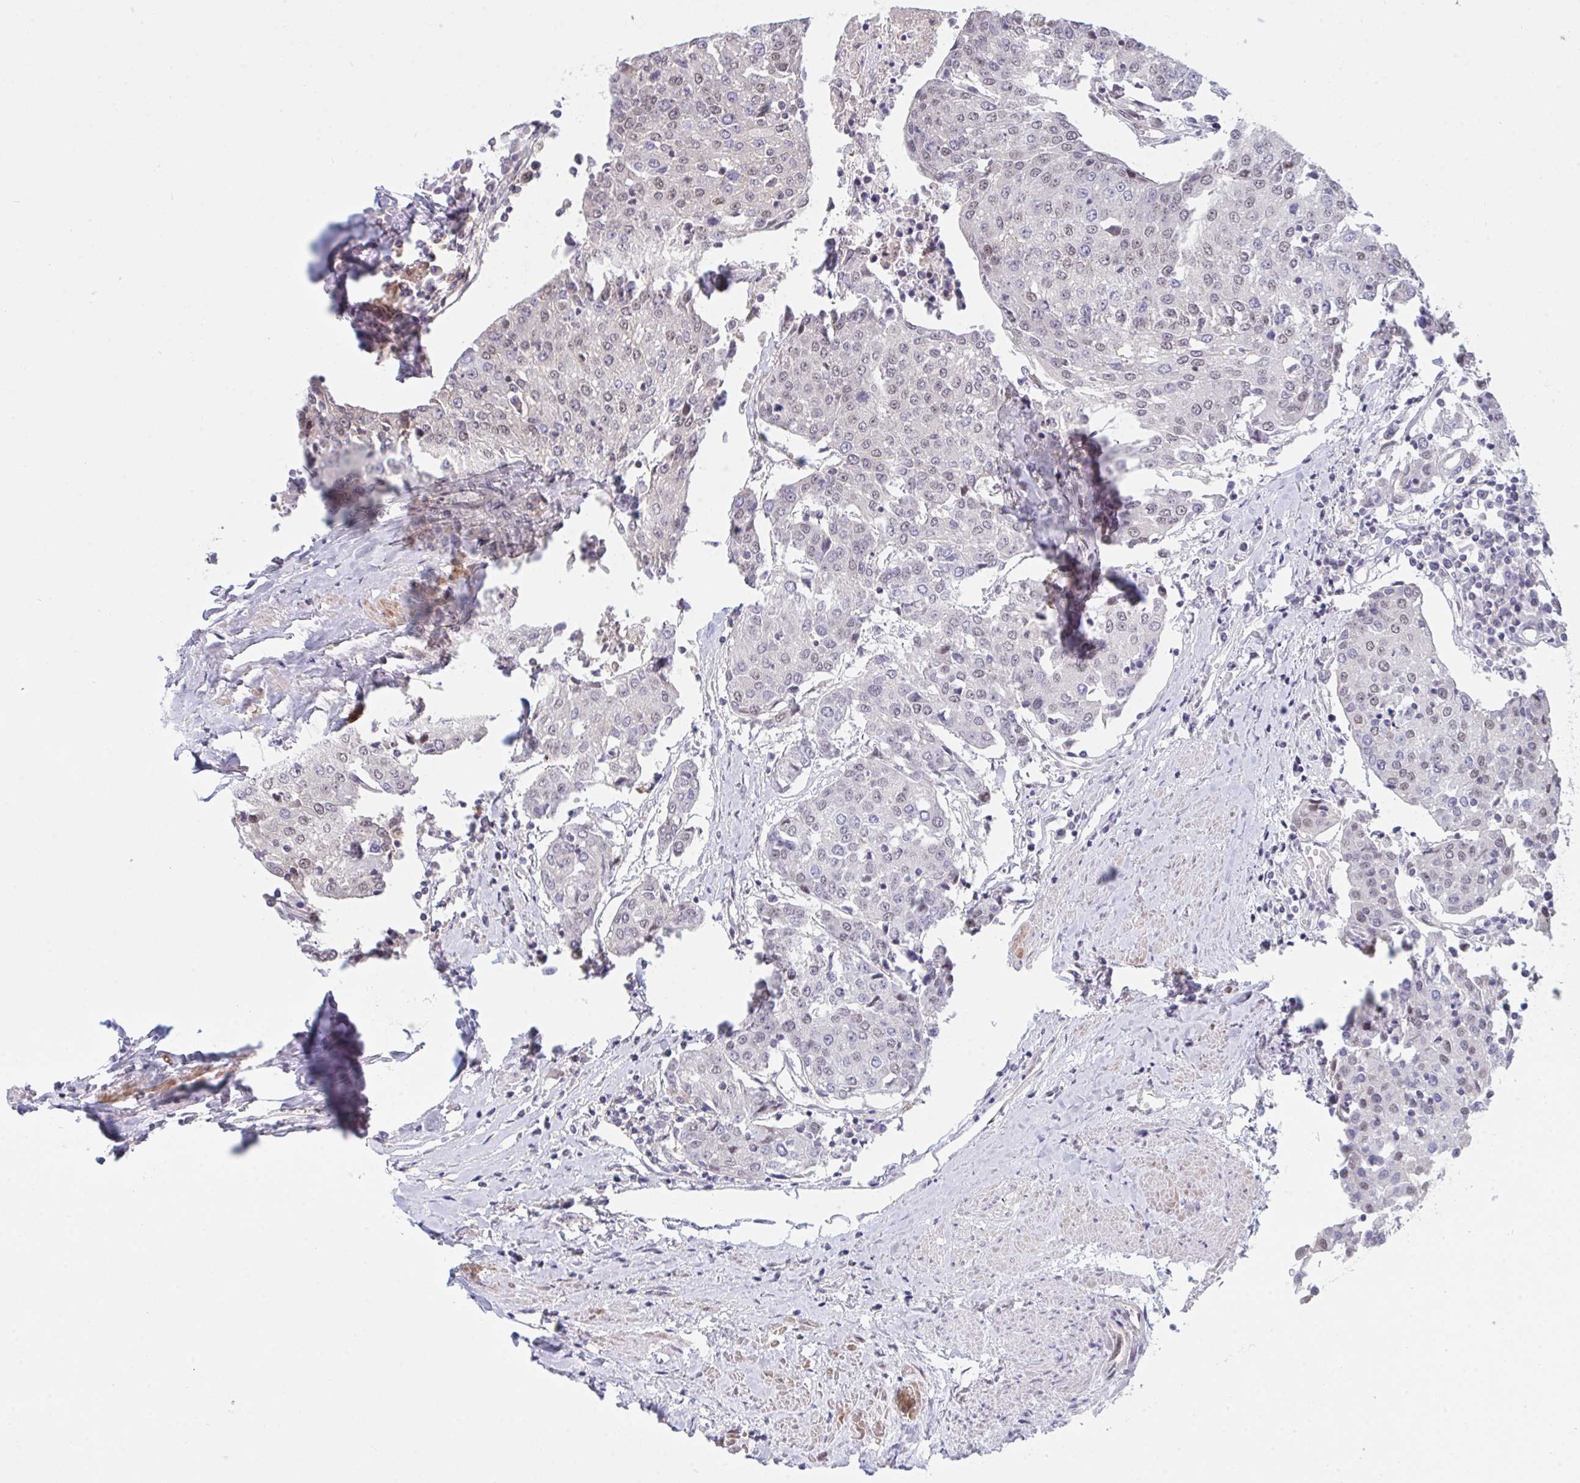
{"staining": {"intensity": "weak", "quantity": "<25%", "location": "nuclear"}, "tissue": "urothelial cancer", "cell_type": "Tumor cells", "image_type": "cancer", "snomed": [{"axis": "morphology", "description": "Urothelial carcinoma, High grade"}, {"axis": "topography", "description": "Urinary bladder"}], "caption": "Immunohistochemical staining of urothelial carcinoma (high-grade) exhibits no significant expression in tumor cells. (Immunohistochemistry, brightfield microscopy, high magnification).", "gene": "DSCAML1", "patient": {"sex": "female", "age": 85}}